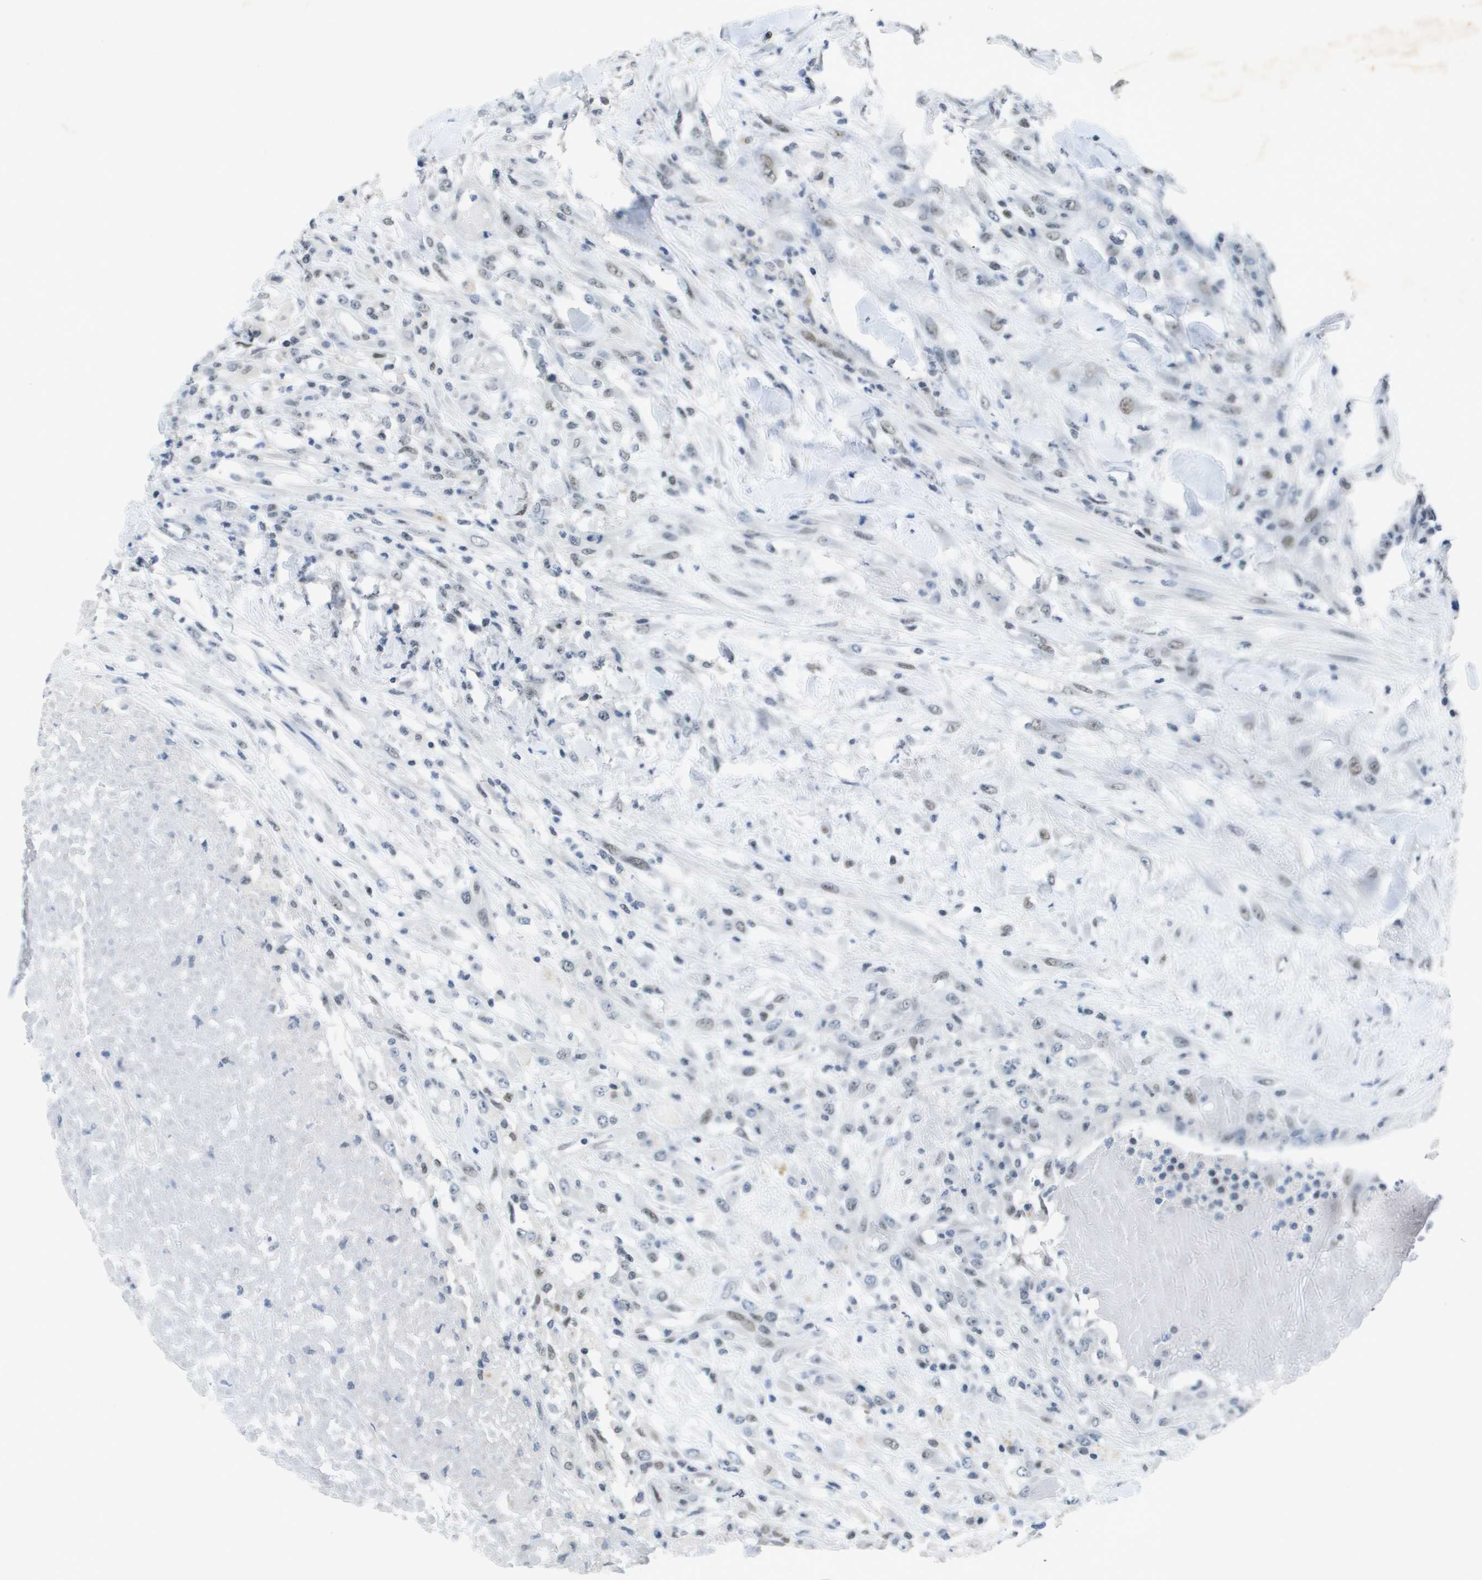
{"staining": {"intensity": "weak", "quantity": "<25%", "location": "nuclear"}, "tissue": "testis cancer", "cell_type": "Tumor cells", "image_type": "cancer", "snomed": [{"axis": "morphology", "description": "Seminoma, NOS"}, {"axis": "topography", "description": "Testis"}], "caption": "Seminoma (testis) stained for a protein using immunohistochemistry (IHC) reveals no expression tumor cells.", "gene": "TP53RK", "patient": {"sex": "male", "age": 59}}